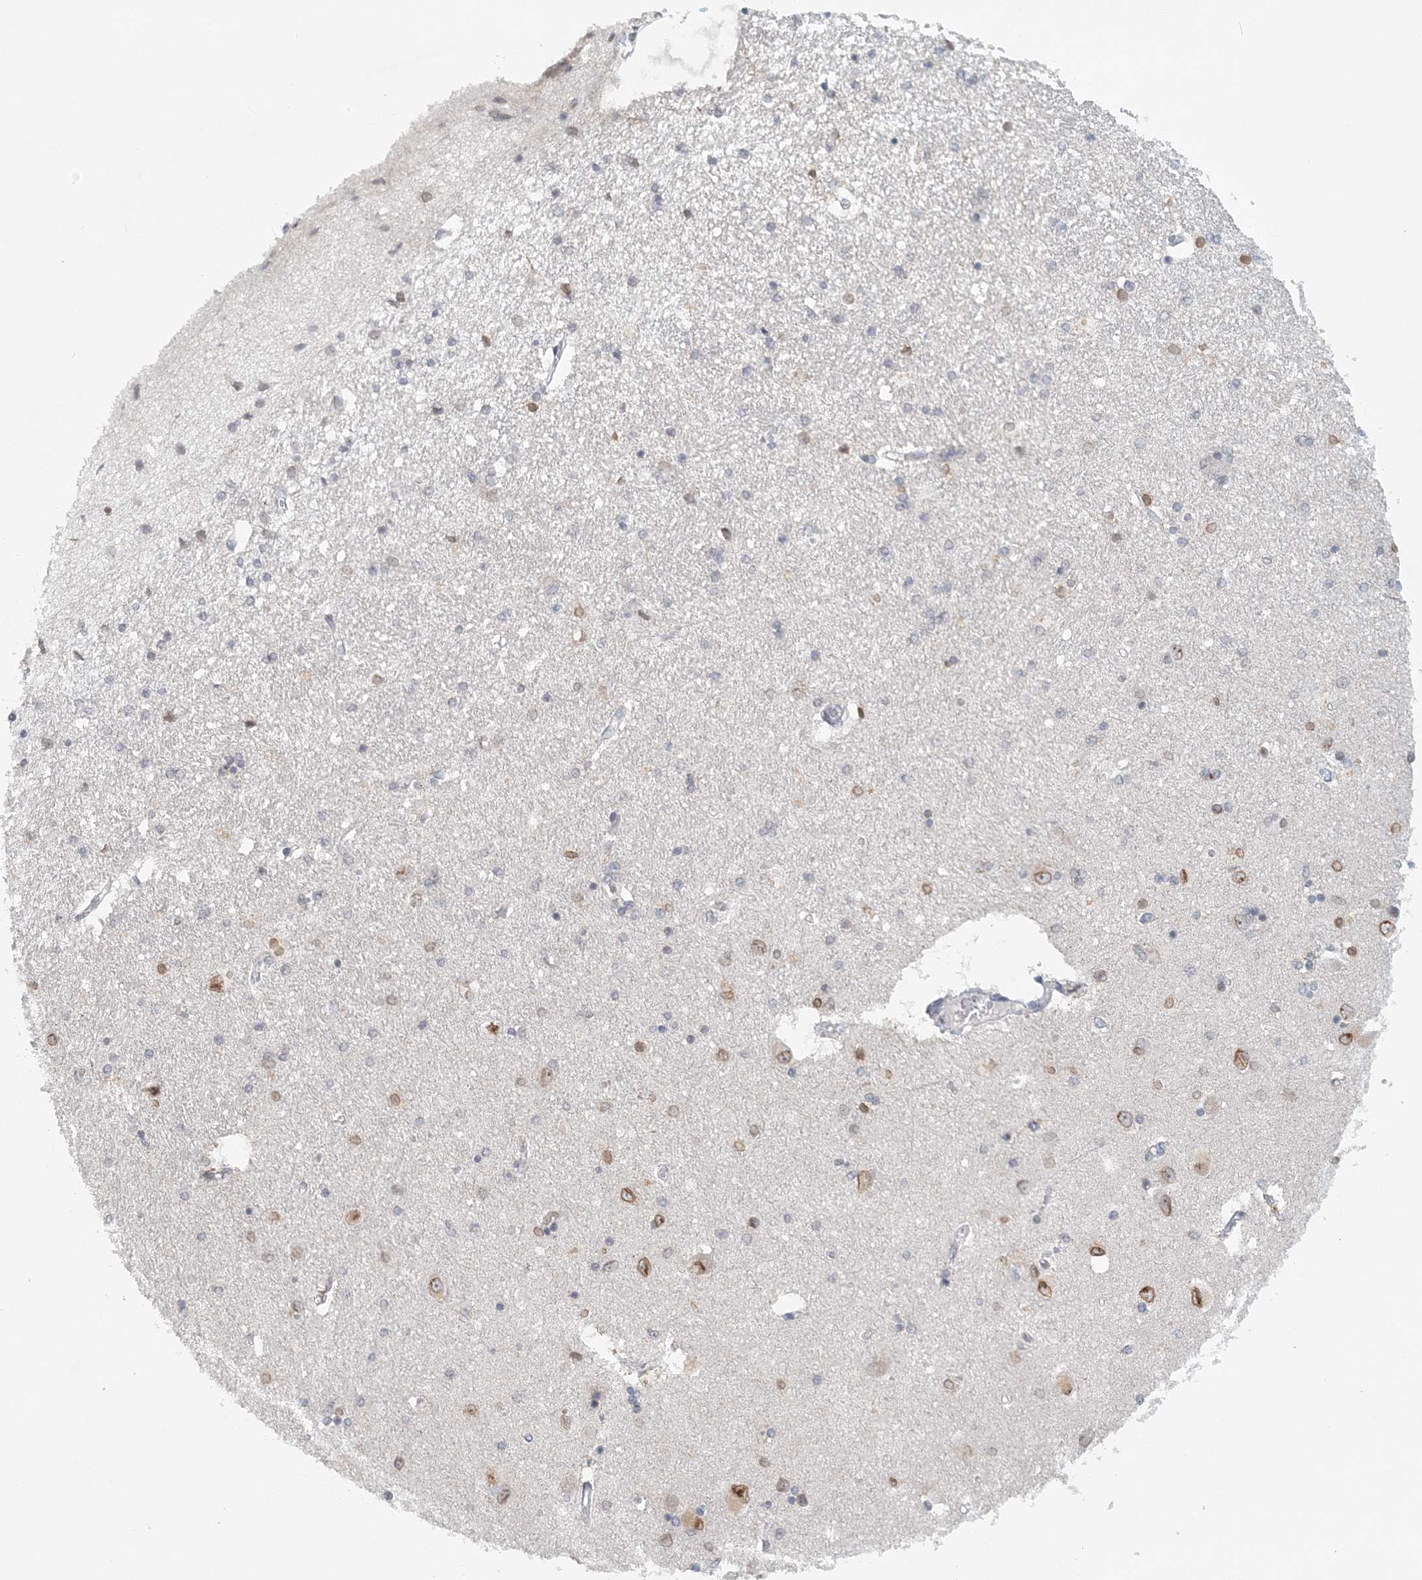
{"staining": {"intensity": "moderate", "quantity": "25%-75%", "location": "cytoplasmic/membranous,nuclear"}, "tissue": "hippocampus", "cell_type": "Glial cells", "image_type": "normal", "snomed": [{"axis": "morphology", "description": "Normal tissue, NOS"}, {"axis": "topography", "description": "Hippocampus"}], "caption": "An immunohistochemistry (IHC) image of unremarkable tissue is shown. Protein staining in brown highlights moderate cytoplasmic/membranous,nuclear positivity in hippocampus within glial cells.", "gene": "NUP54", "patient": {"sex": "female", "age": 54}}